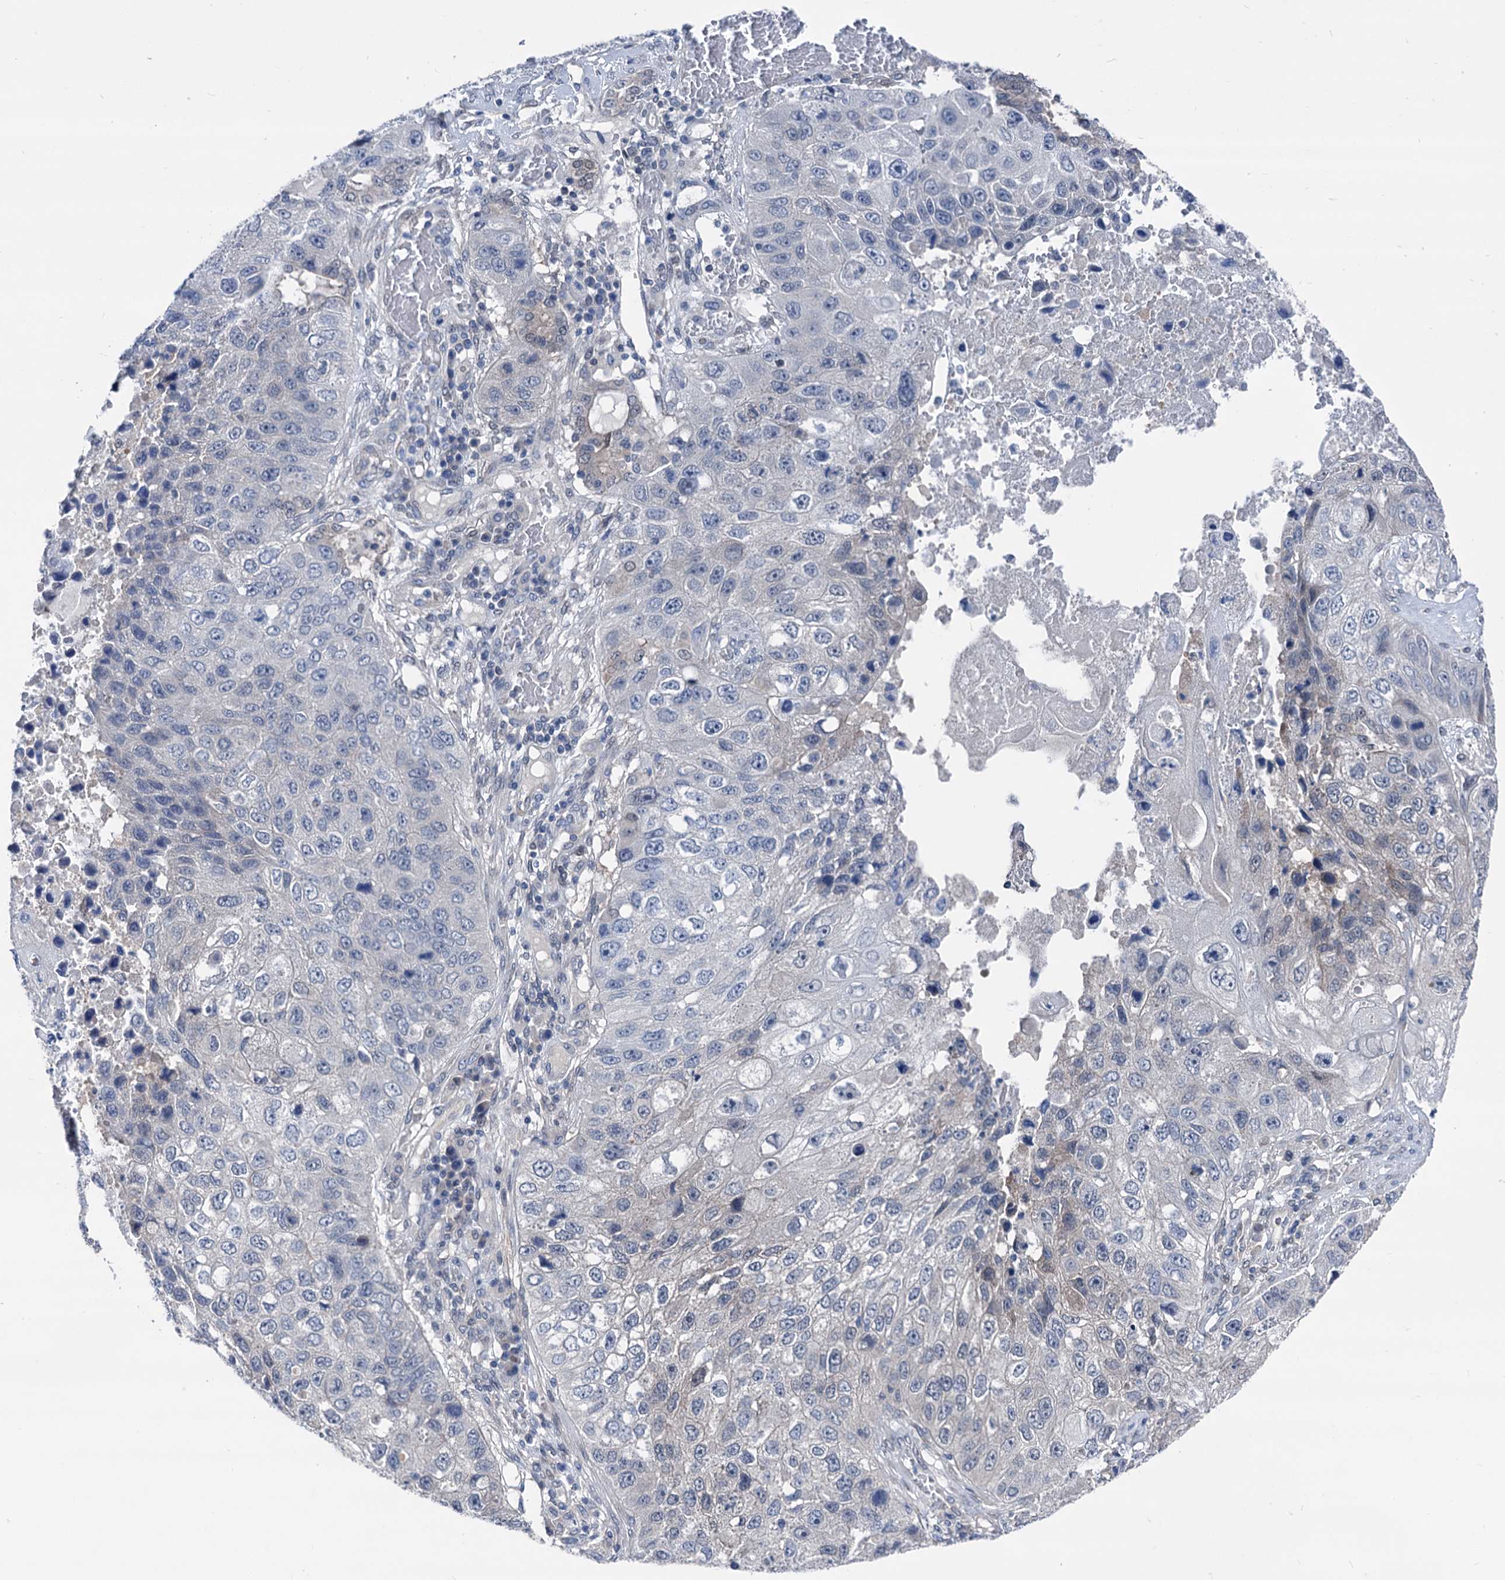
{"staining": {"intensity": "negative", "quantity": "none", "location": "none"}, "tissue": "lung cancer", "cell_type": "Tumor cells", "image_type": "cancer", "snomed": [{"axis": "morphology", "description": "Squamous cell carcinoma, NOS"}, {"axis": "topography", "description": "Lung"}], "caption": "The photomicrograph shows no significant expression in tumor cells of lung squamous cell carcinoma.", "gene": "GLO1", "patient": {"sex": "male", "age": 61}}